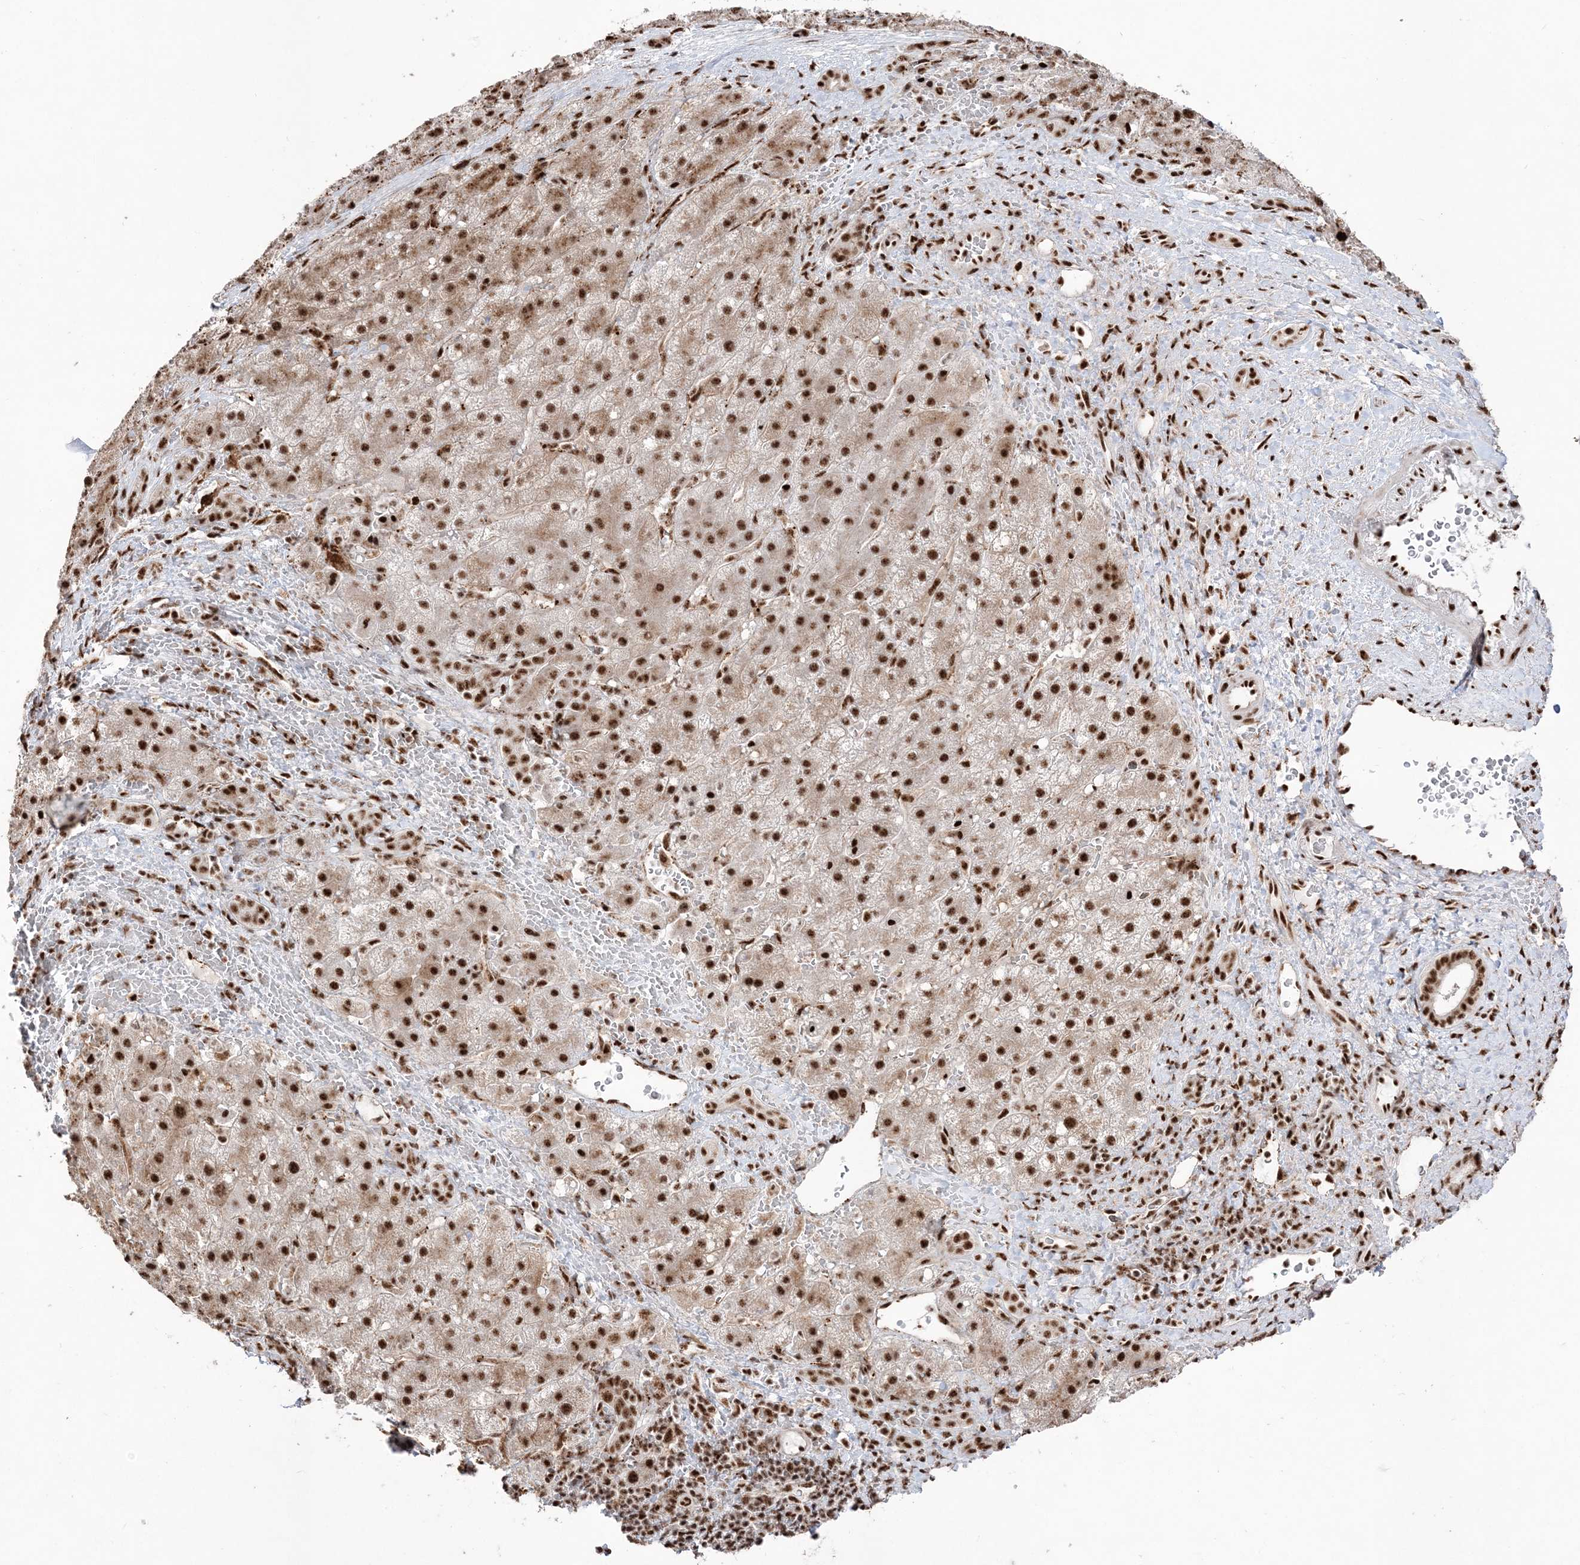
{"staining": {"intensity": "strong", "quantity": ">75%", "location": "nuclear"}, "tissue": "liver cancer", "cell_type": "Tumor cells", "image_type": "cancer", "snomed": [{"axis": "morphology", "description": "Carcinoma, Hepatocellular, NOS"}, {"axis": "topography", "description": "Liver"}], "caption": "A brown stain highlights strong nuclear positivity of a protein in liver cancer (hepatocellular carcinoma) tumor cells.", "gene": "RBM17", "patient": {"sex": "male", "age": 57}}